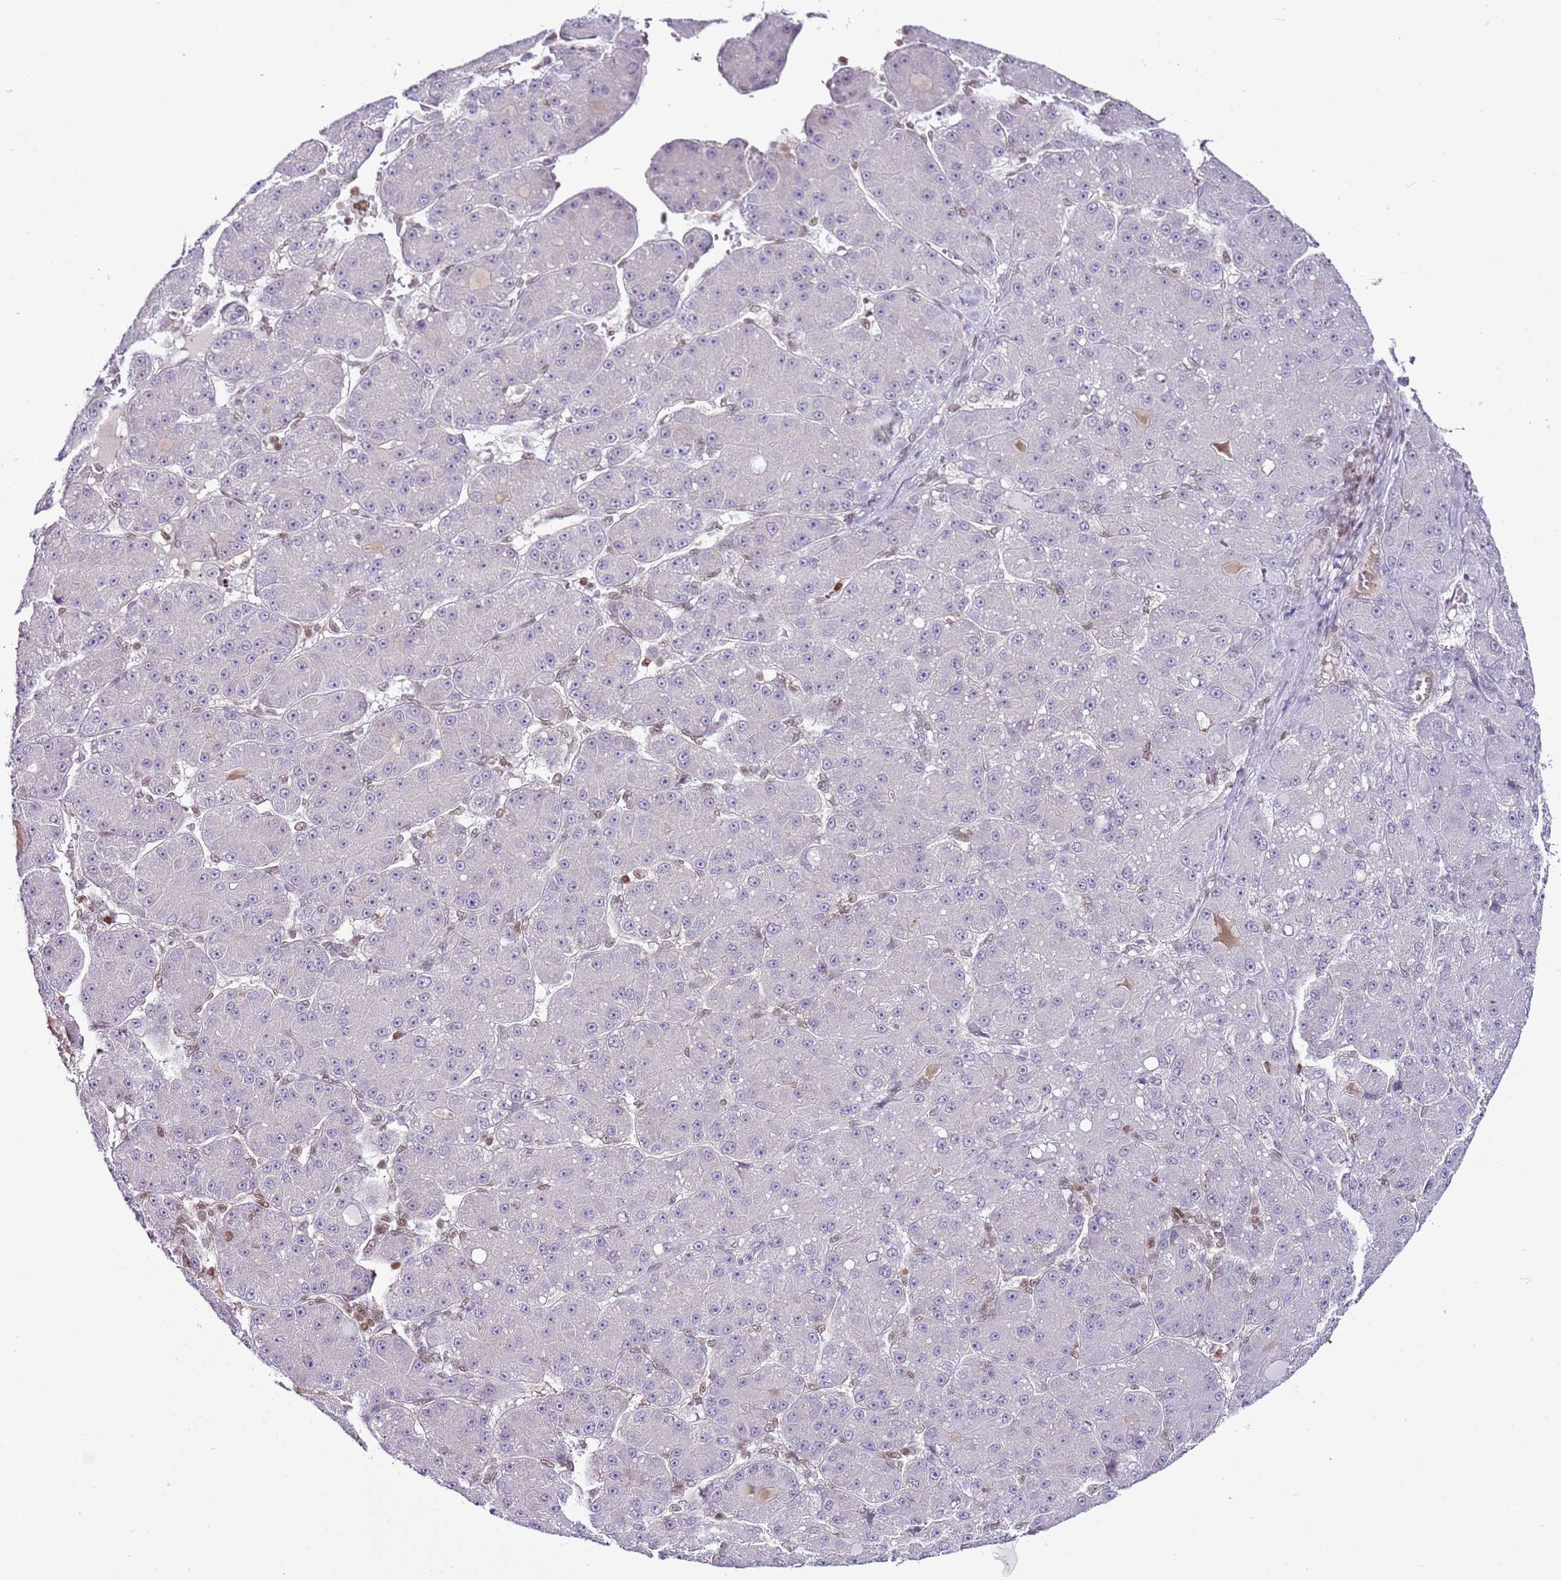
{"staining": {"intensity": "negative", "quantity": "none", "location": "none"}, "tissue": "liver cancer", "cell_type": "Tumor cells", "image_type": "cancer", "snomed": [{"axis": "morphology", "description": "Carcinoma, Hepatocellular, NOS"}, {"axis": "topography", "description": "Liver"}], "caption": "Photomicrograph shows no significant protein staining in tumor cells of hepatocellular carcinoma (liver).", "gene": "SELENOH", "patient": {"sex": "male", "age": 67}}